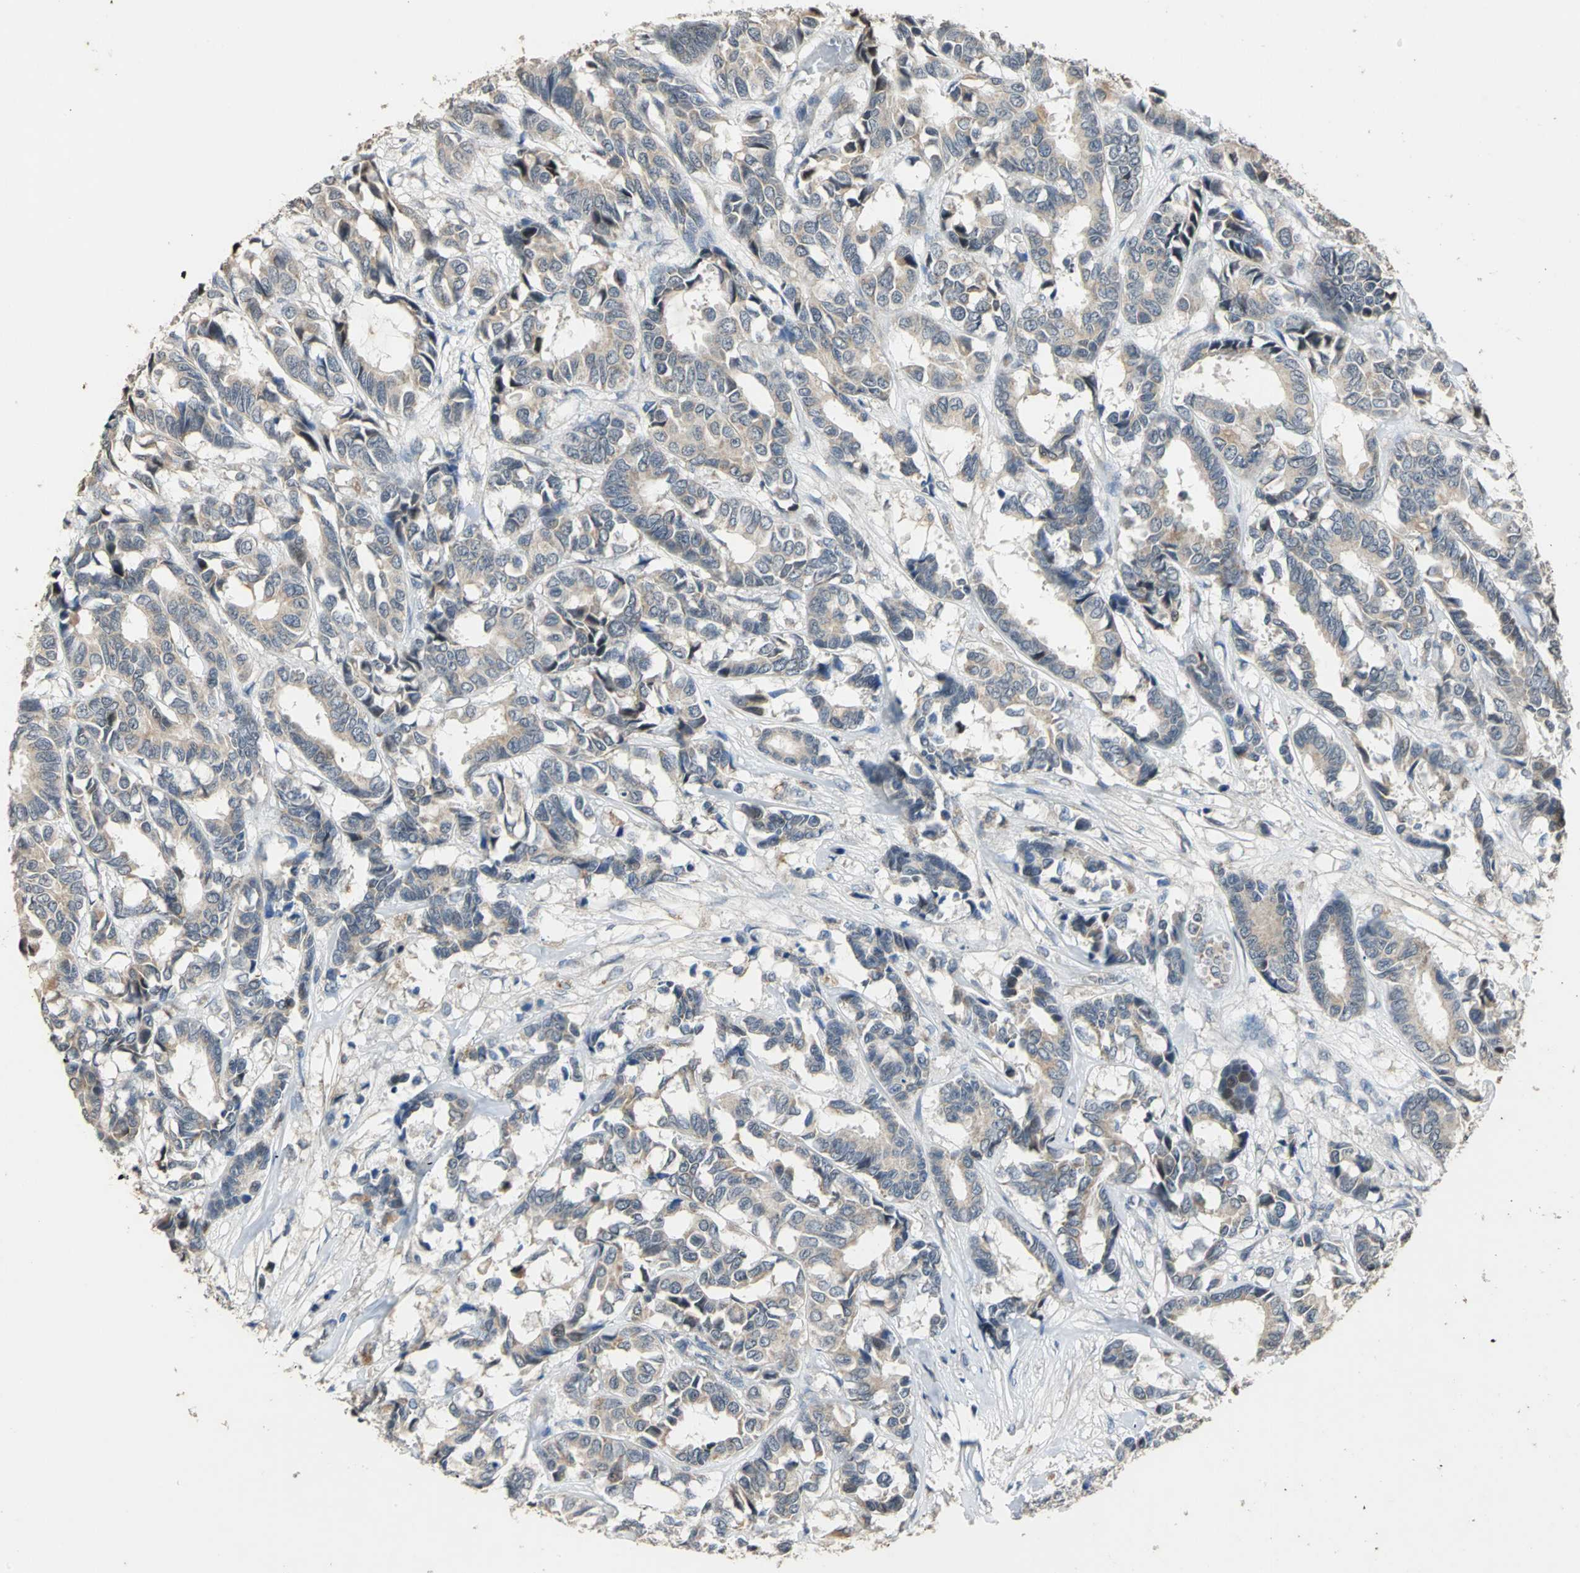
{"staining": {"intensity": "weak", "quantity": ">75%", "location": "cytoplasmic/membranous"}, "tissue": "breast cancer", "cell_type": "Tumor cells", "image_type": "cancer", "snomed": [{"axis": "morphology", "description": "Duct carcinoma"}, {"axis": "topography", "description": "Breast"}], "caption": "Human breast intraductal carcinoma stained for a protein (brown) exhibits weak cytoplasmic/membranous positive expression in about >75% of tumor cells.", "gene": "JADE3", "patient": {"sex": "female", "age": 87}}